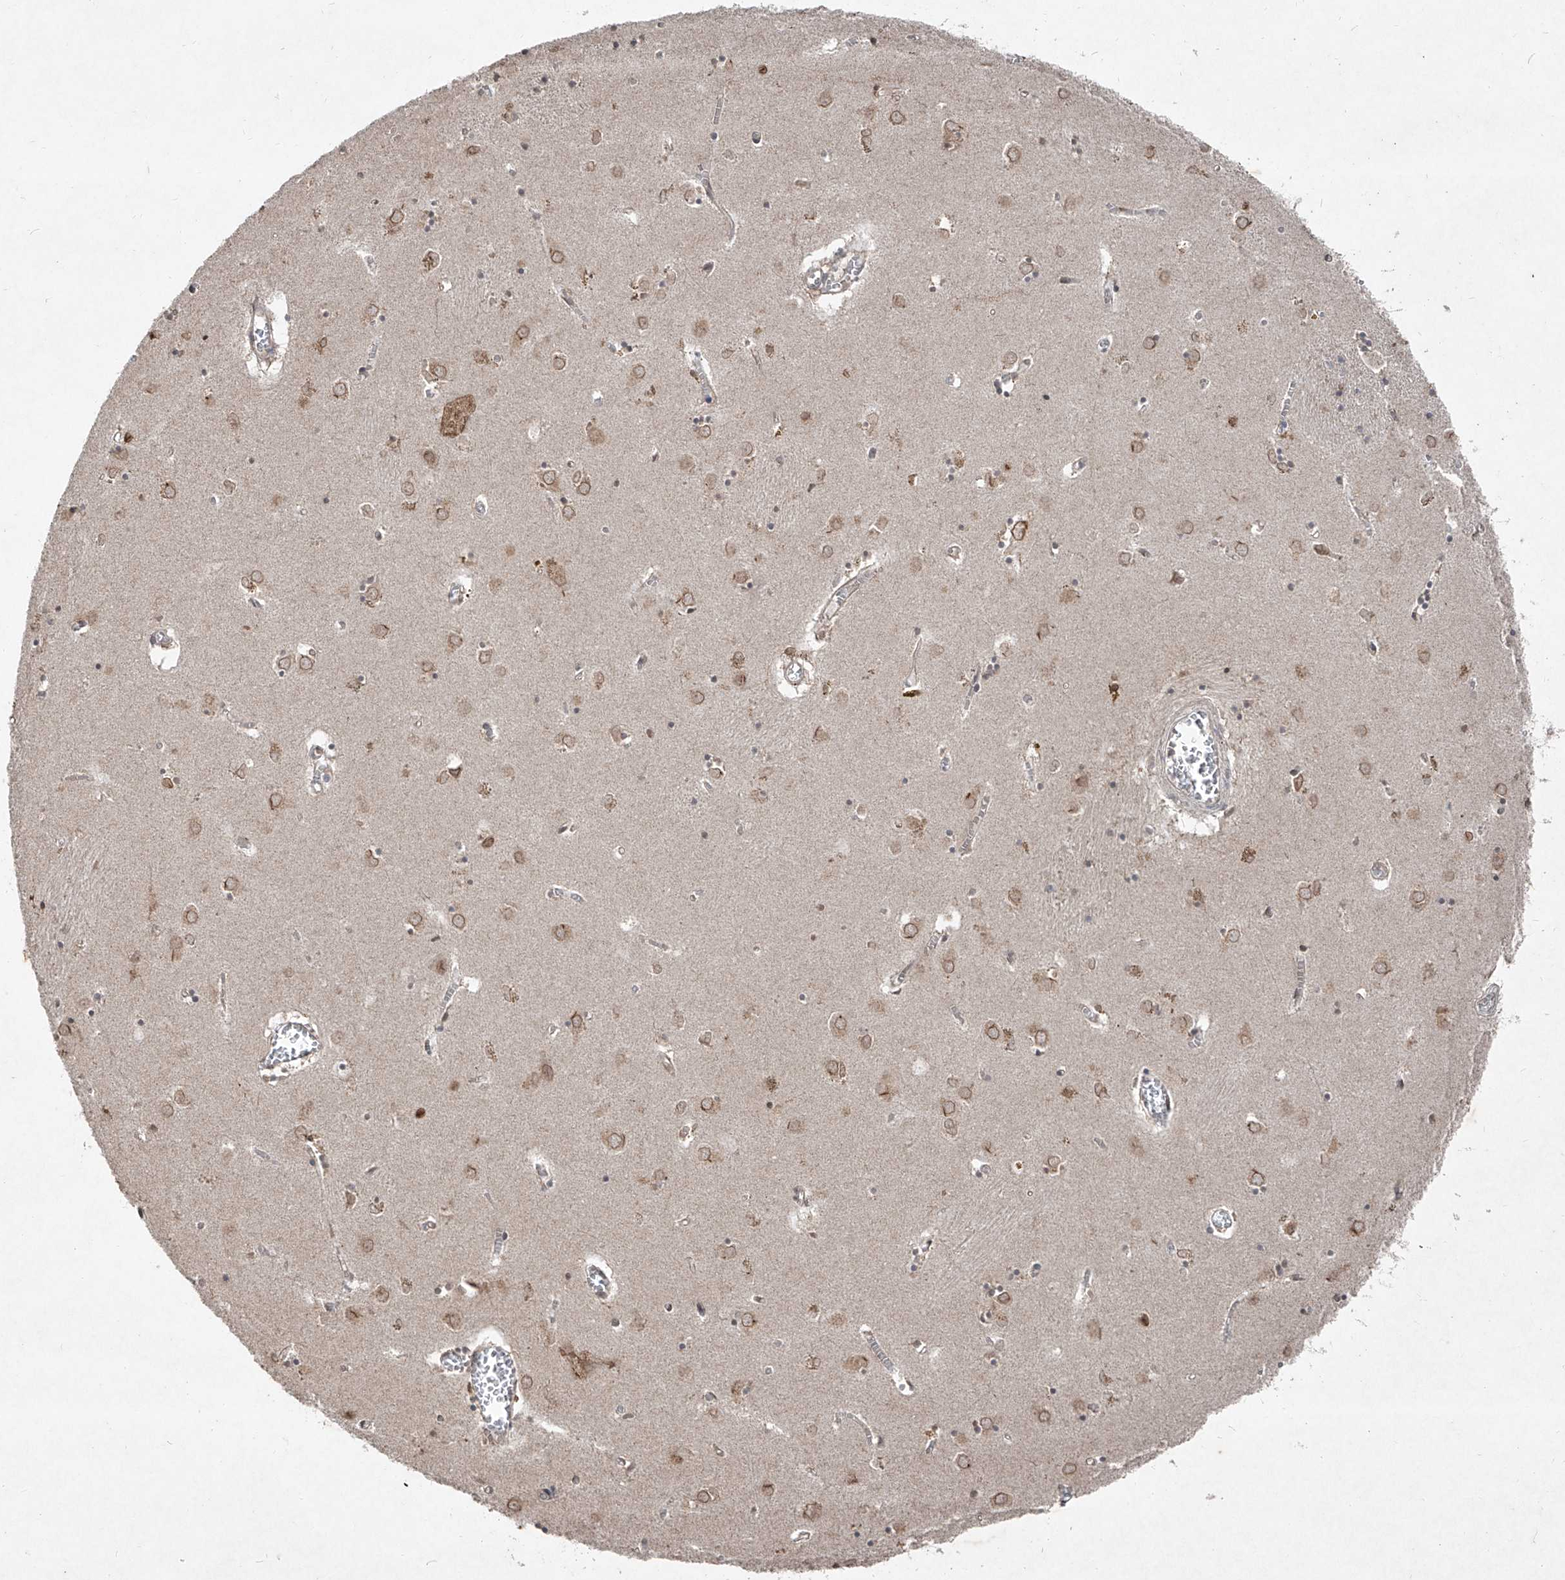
{"staining": {"intensity": "weak", "quantity": "<25%", "location": "cytoplasmic/membranous,nuclear"}, "tissue": "caudate", "cell_type": "Glial cells", "image_type": "normal", "snomed": [{"axis": "morphology", "description": "Normal tissue, NOS"}, {"axis": "topography", "description": "Lateral ventricle wall"}], "caption": "Image shows no protein positivity in glial cells of unremarkable caudate.", "gene": "ABCD3", "patient": {"sex": "male", "age": 70}}